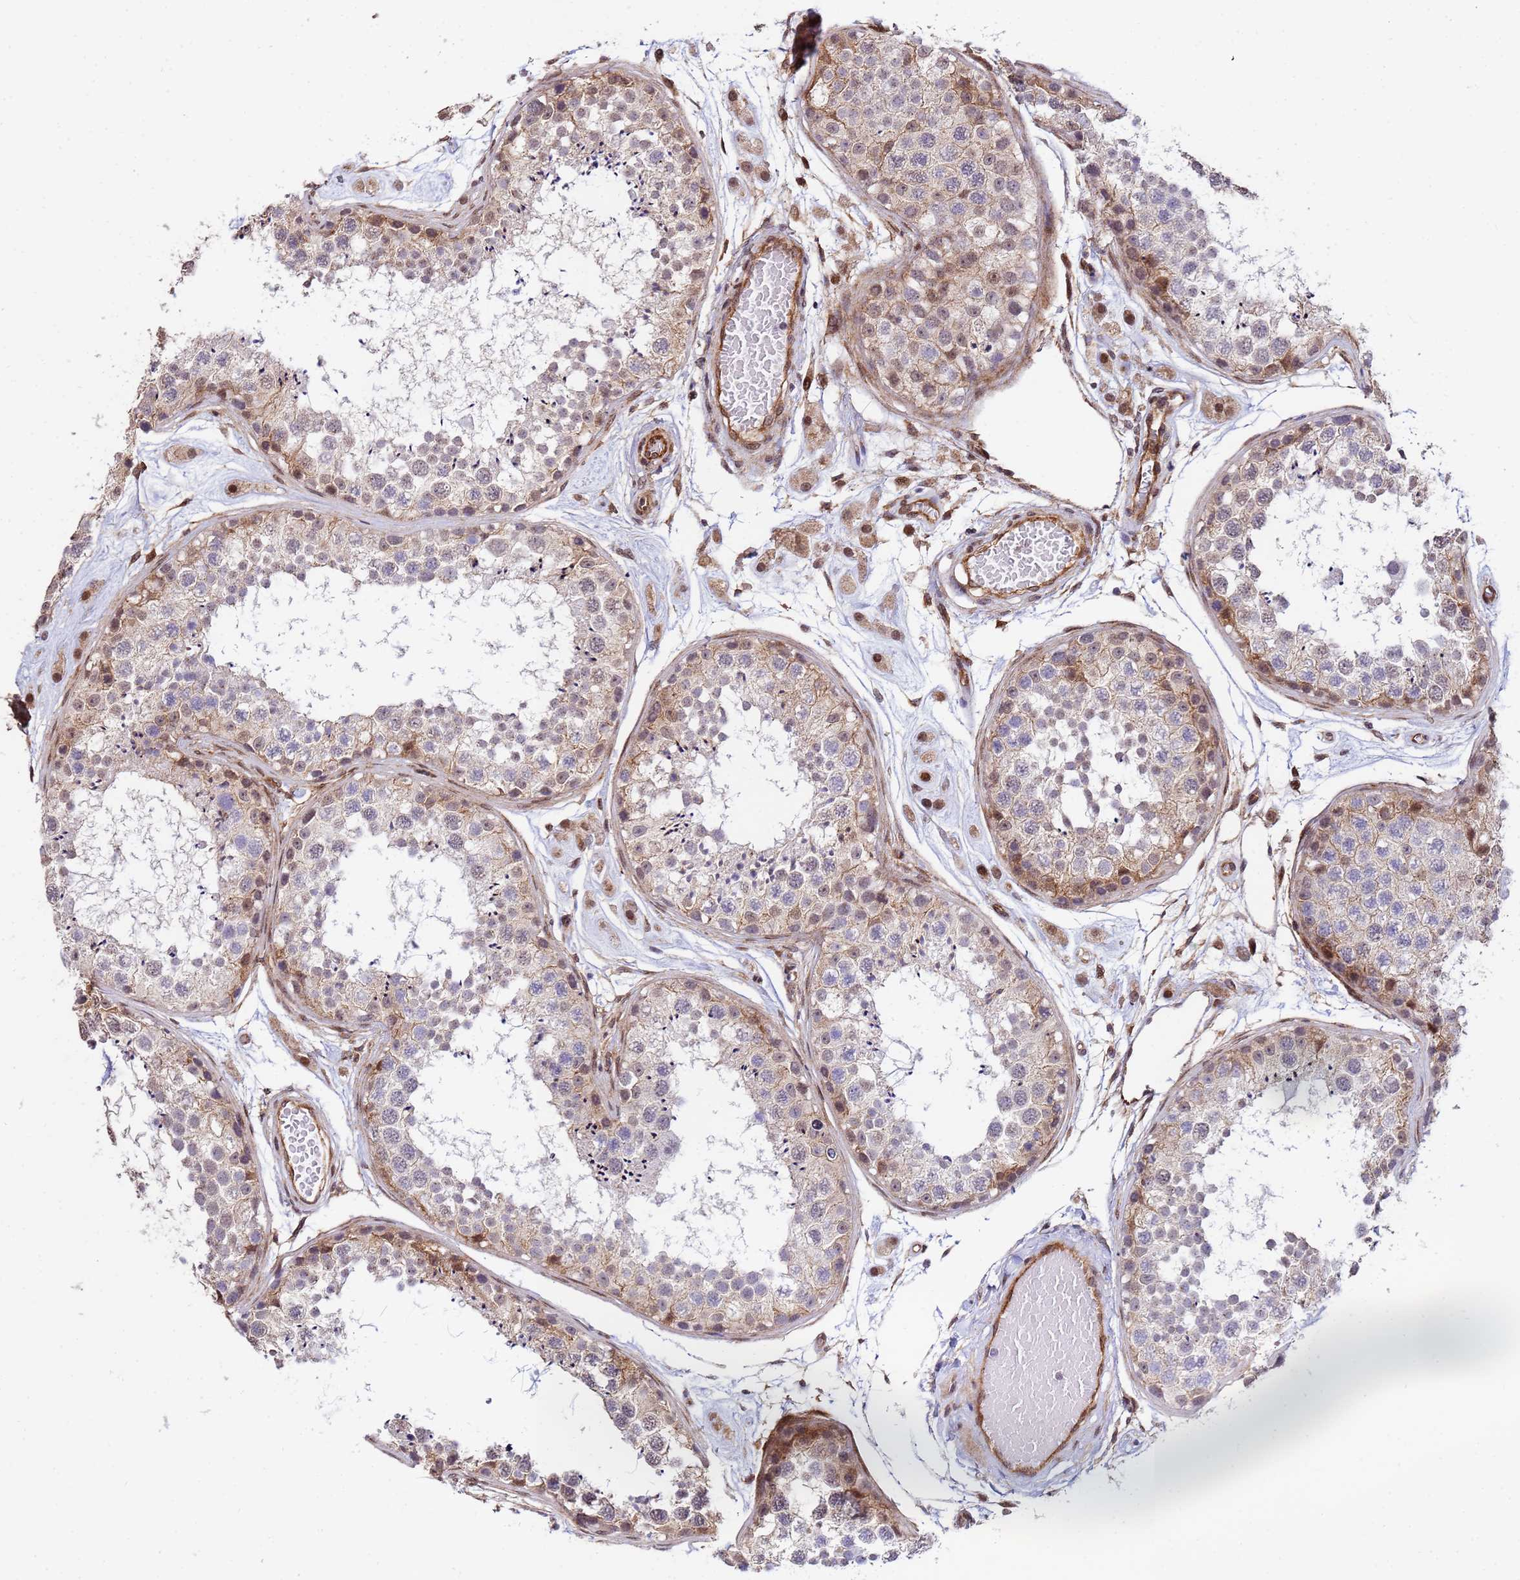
{"staining": {"intensity": "moderate", "quantity": "<25%", "location": "cytoplasmic/membranous,nuclear"}, "tissue": "testis", "cell_type": "Cells in seminiferous ducts", "image_type": "normal", "snomed": [{"axis": "morphology", "description": "Normal tissue, NOS"}, {"axis": "topography", "description": "Testis"}], "caption": "Immunohistochemistry of benign testis shows low levels of moderate cytoplasmic/membranous,nuclear positivity in approximately <25% of cells in seminiferous ducts. Nuclei are stained in blue.", "gene": "TRIP6", "patient": {"sex": "male", "age": 25}}